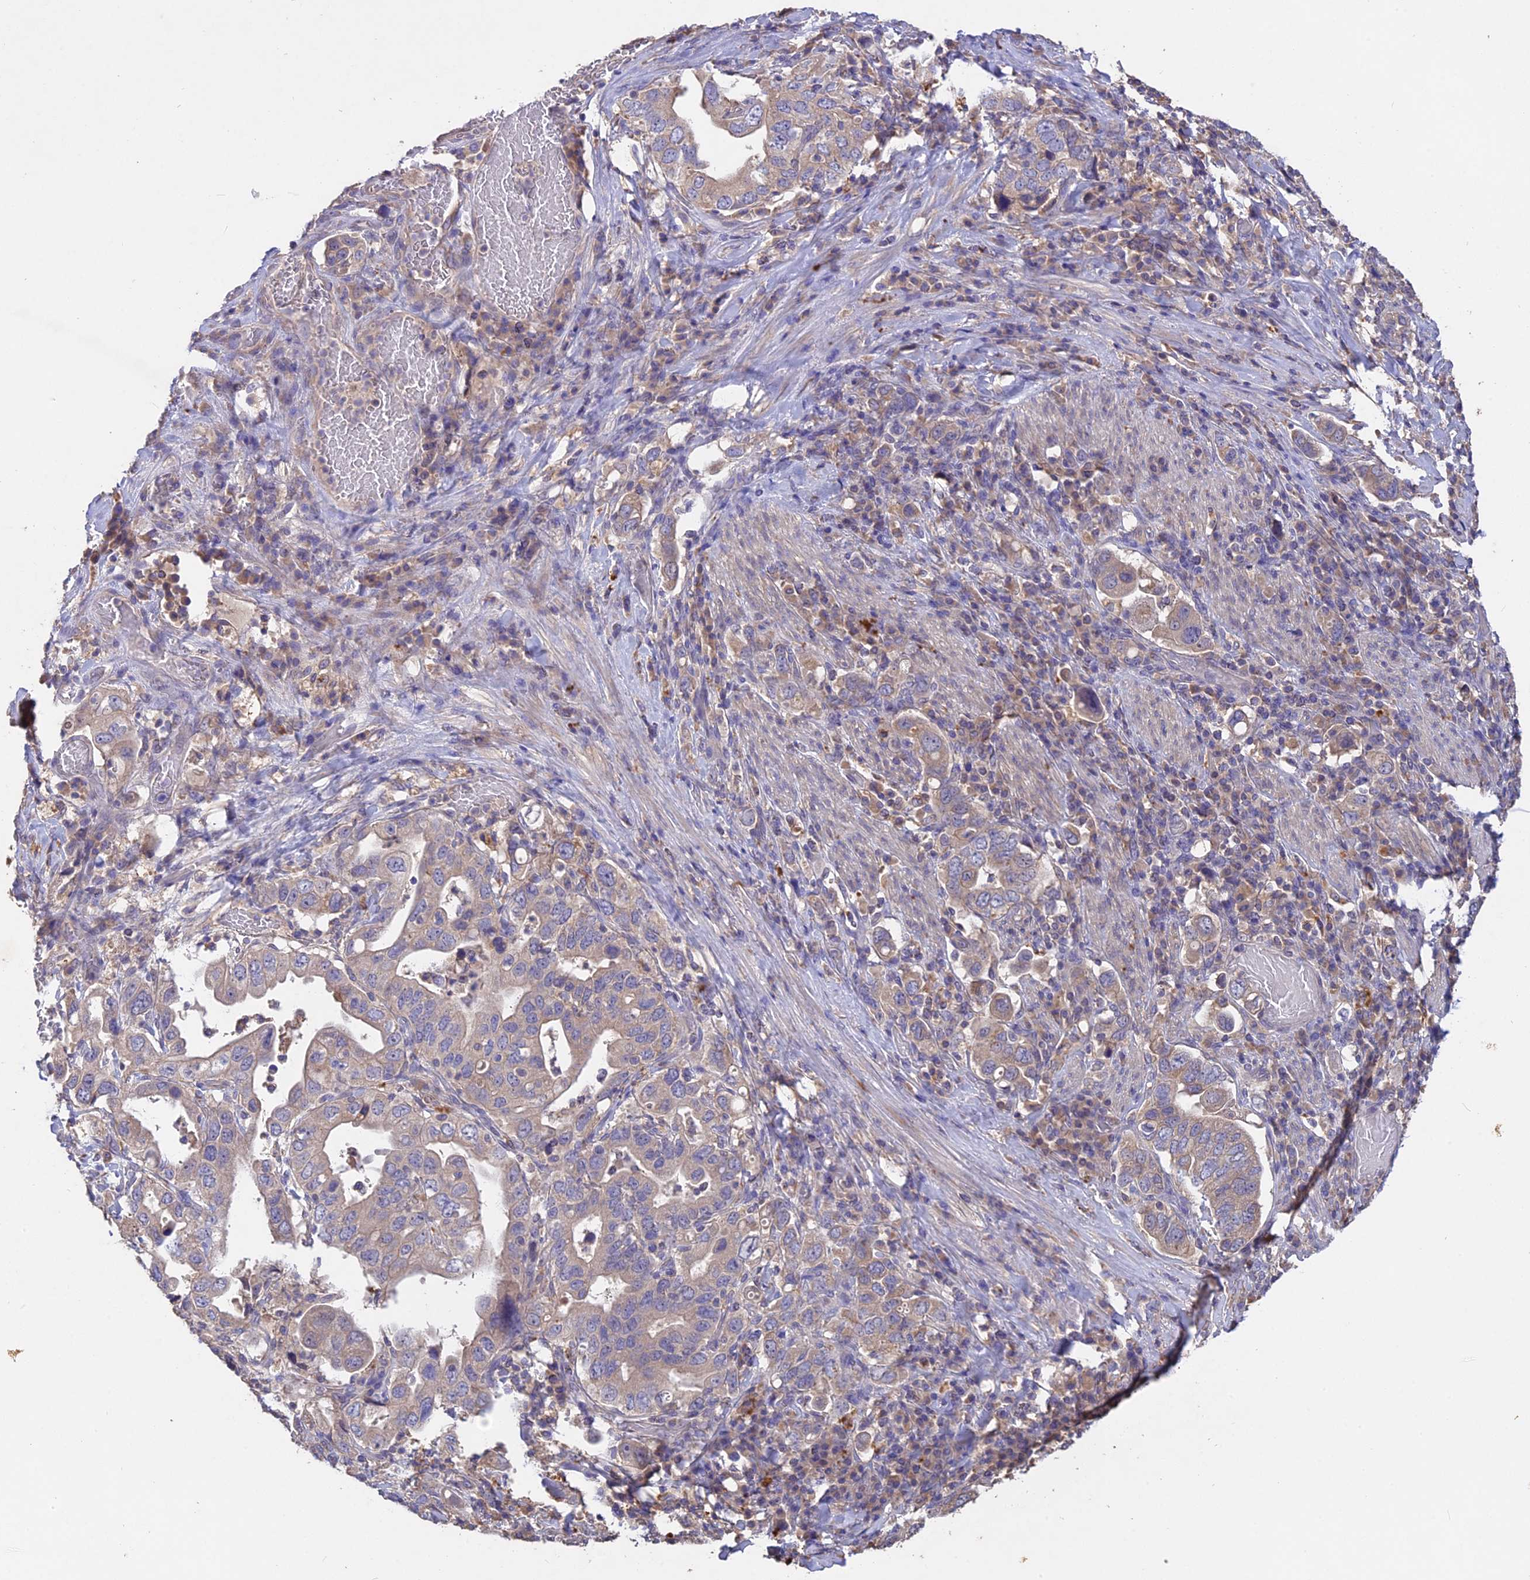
{"staining": {"intensity": "weak", "quantity": "<25%", "location": "cytoplasmic/membranous"}, "tissue": "stomach cancer", "cell_type": "Tumor cells", "image_type": "cancer", "snomed": [{"axis": "morphology", "description": "Adenocarcinoma, NOS"}, {"axis": "topography", "description": "Stomach, upper"}], "caption": "Immunohistochemical staining of human stomach cancer (adenocarcinoma) shows no significant positivity in tumor cells.", "gene": "SLC26A4", "patient": {"sex": "male", "age": 62}}